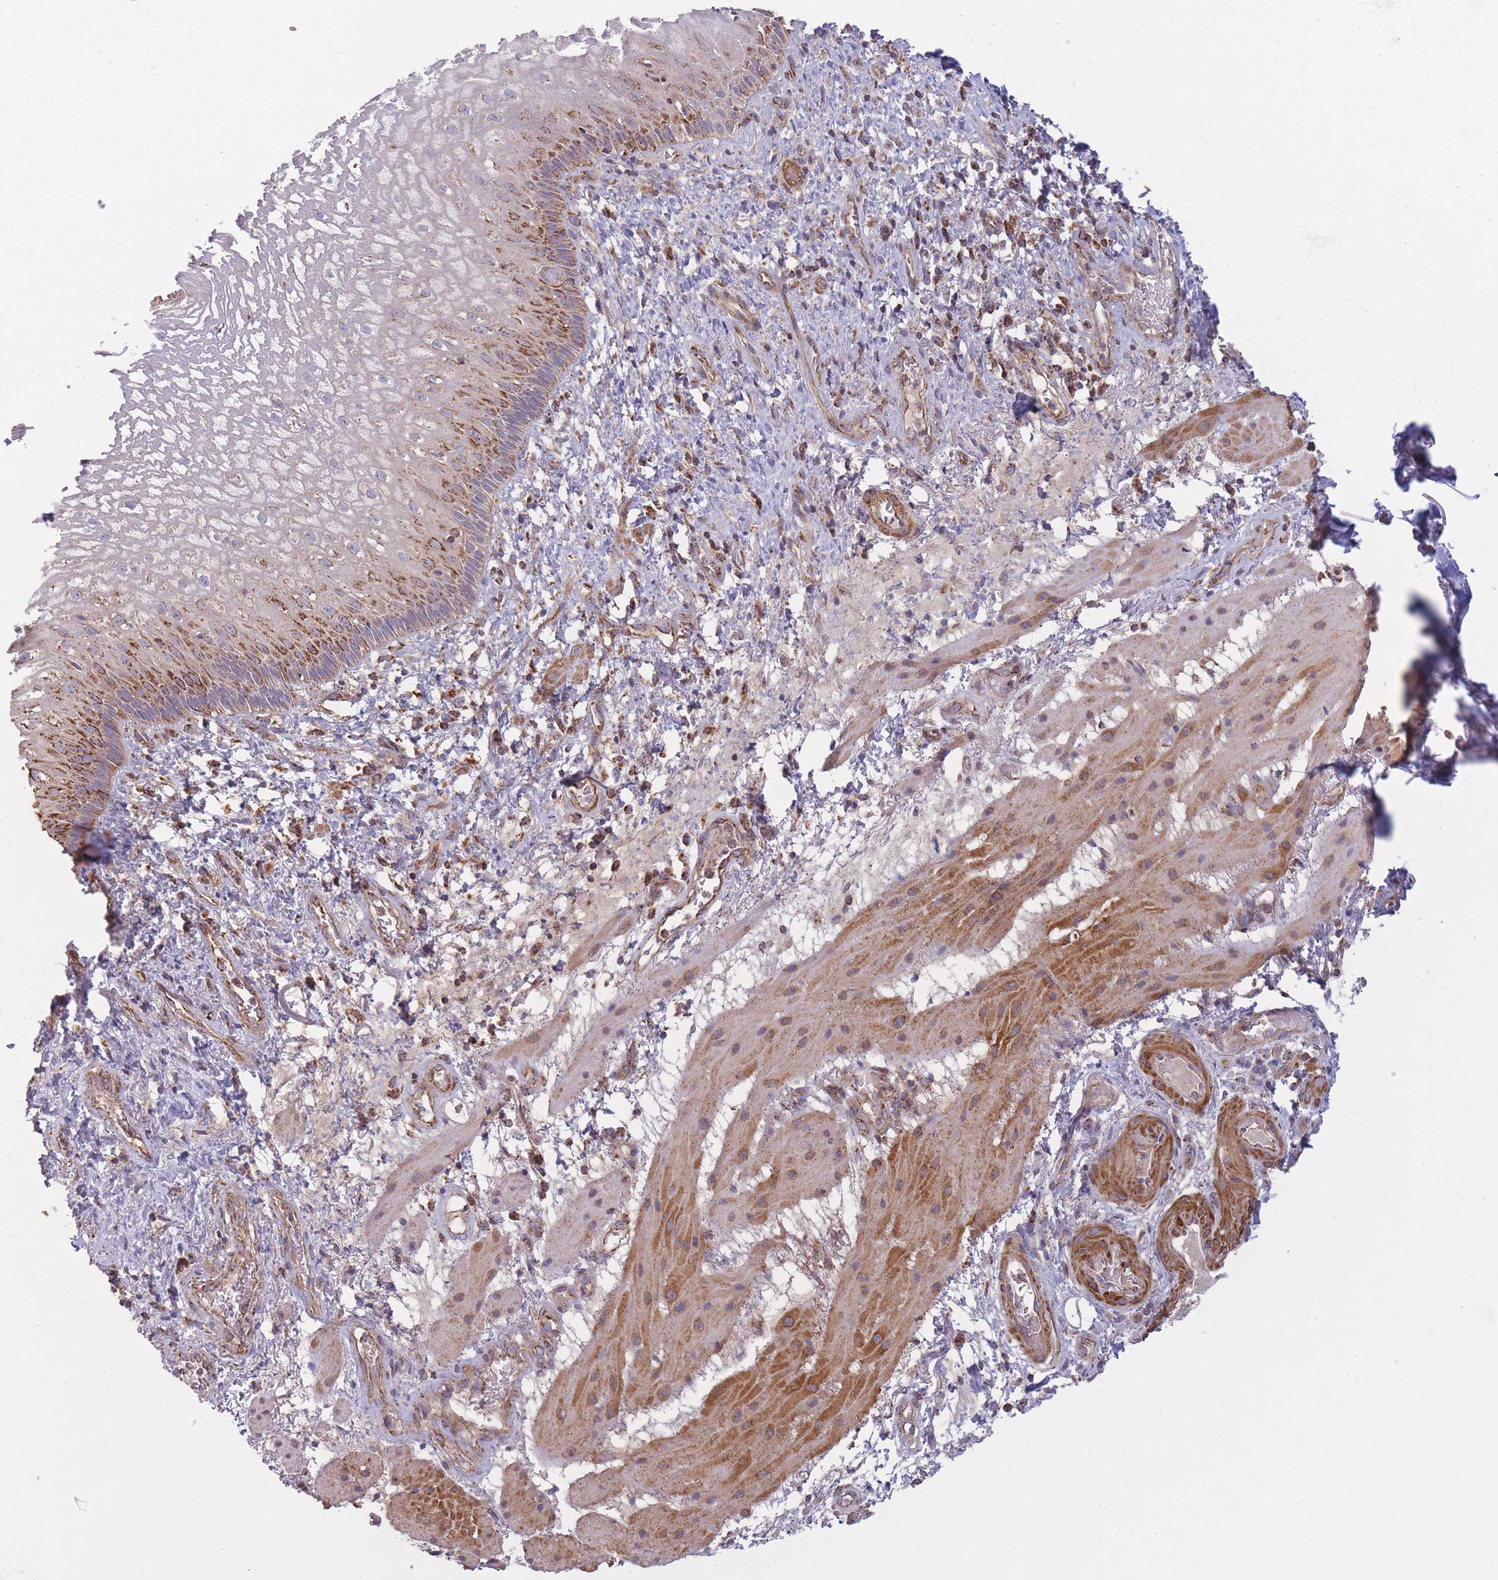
{"staining": {"intensity": "moderate", "quantity": ">75%", "location": "cytoplasmic/membranous"}, "tissue": "esophagus", "cell_type": "Squamous epithelial cells", "image_type": "normal", "snomed": [{"axis": "morphology", "description": "Normal tissue, NOS"}, {"axis": "topography", "description": "Esophagus"}], "caption": "High-power microscopy captured an immunohistochemistry image of unremarkable esophagus, revealing moderate cytoplasmic/membranous expression in about >75% of squamous epithelial cells. (DAB (3,3'-diaminobenzidine) IHC with brightfield microscopy, high magnification).", "gene": "KIF16B", "patient": {"sex": "female", "age": 75}}